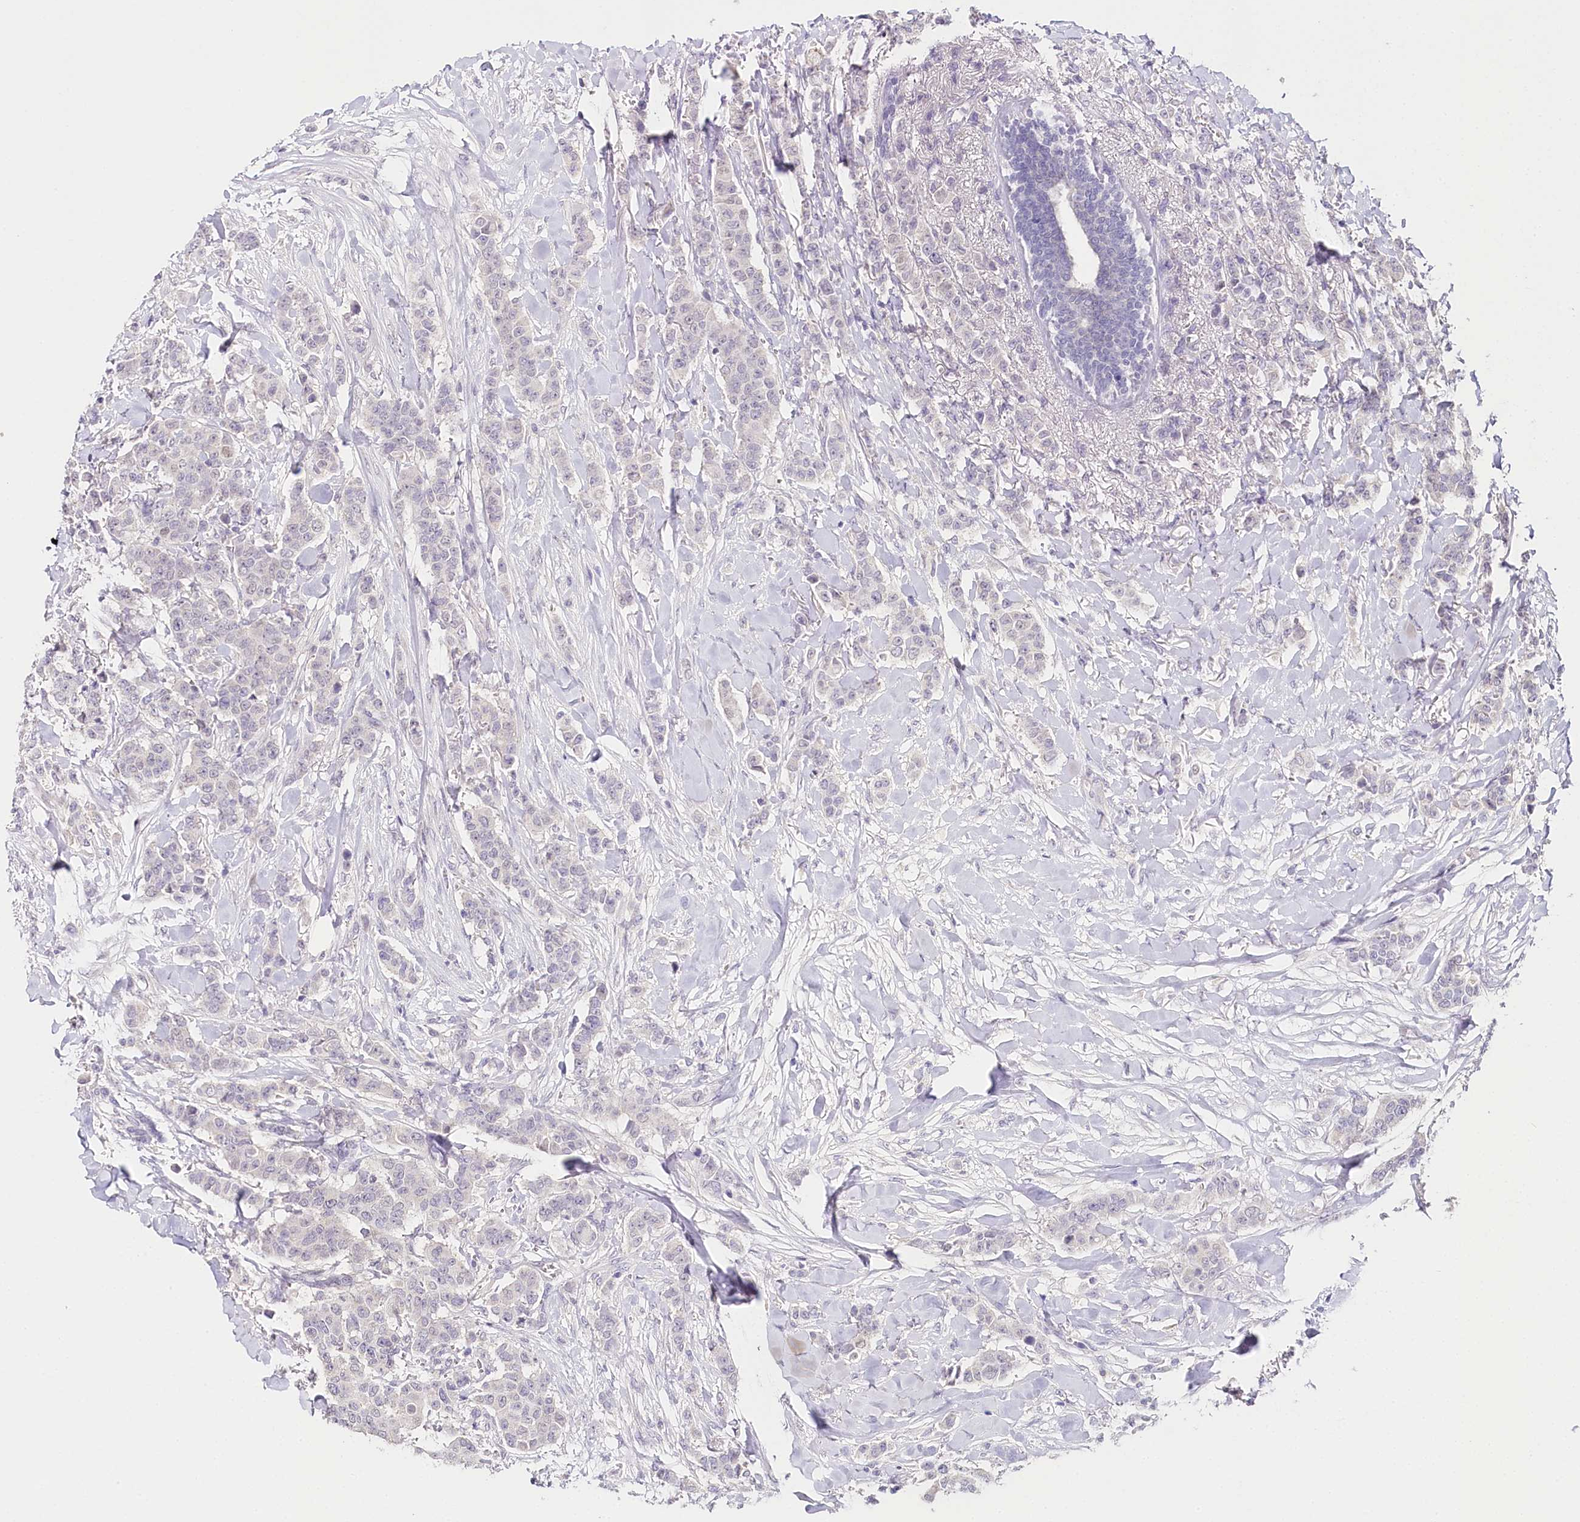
{"staining": {"intensity": "negative", "quantity": "none", "location": "none"}, "tissue": "breast cancer", "cell_type": "Tumor cells", "image_type": "cancer", "snomed": [{"axis": "morphology", "description": "Duct carcinoma"}, {"axis": "topography", "description": "Breast"}], "caption": "There is no significant positivity in tumor cells of breast cancer. (DAB (3,3'-diaminobenzidine) immunohistochemistry visualized using brightfield microscopy, high magnification).", "gene": "TP53", "patient": {"sex": "female", "age": 40}}